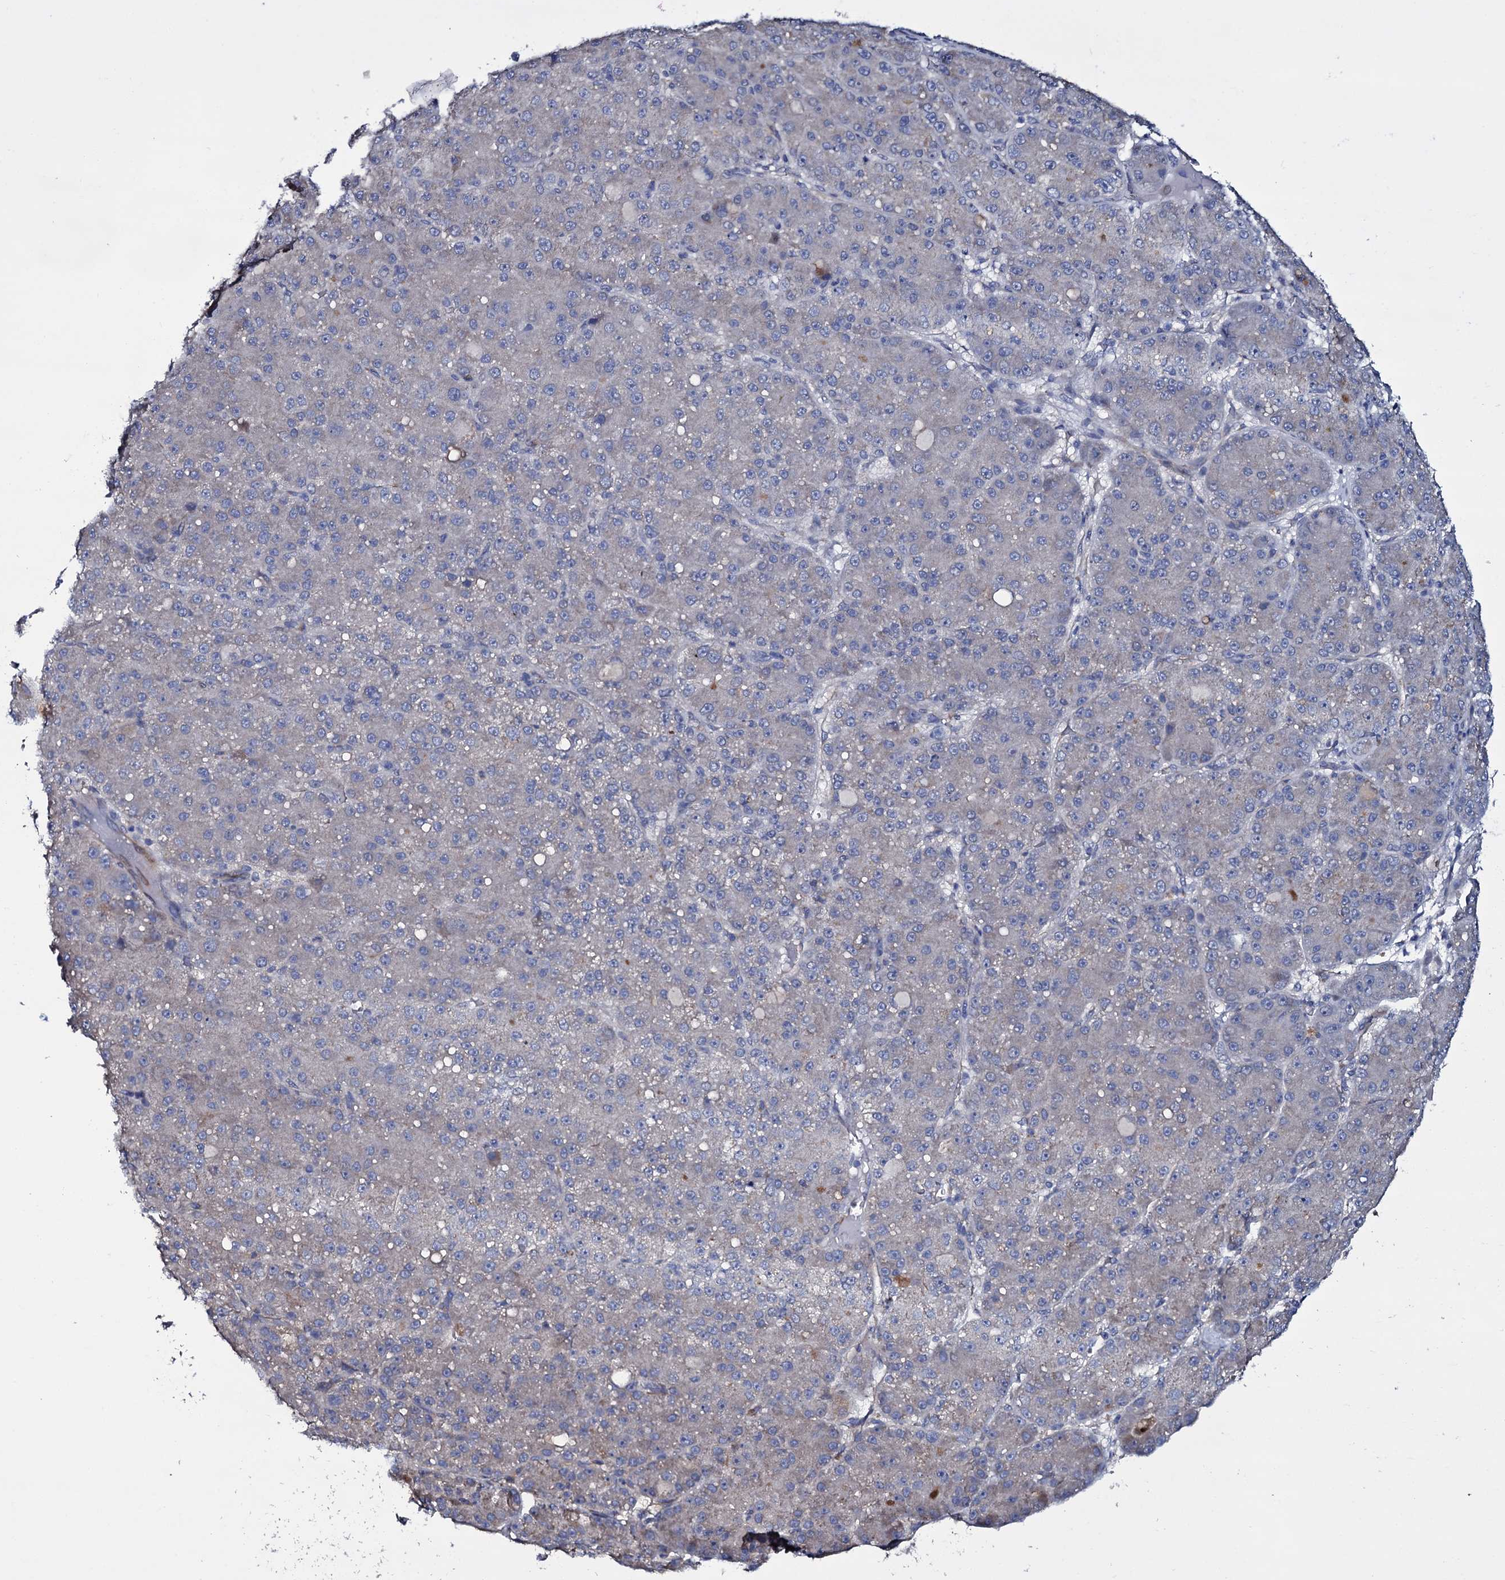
{"staining": {"intensity": "negative", "quantity": "none", "location": "none"}, "tissue": "liver cancer", "cell_type": "Tumor cells", "image_type": "cancer", "snomed": [{"axis": "morphology", "description": "Carcinoma, Hepatocellular, NOS"}, {"axis": "topography", "description": "Liver"}], "caption": "IHC photomicrograph of hepatocellular carcinoma (liver) stained for a protein (brown), which displays no expression in tumor cells.", "gene": "BCL2L14", "patient": {"sex": "male", "age": 67}}